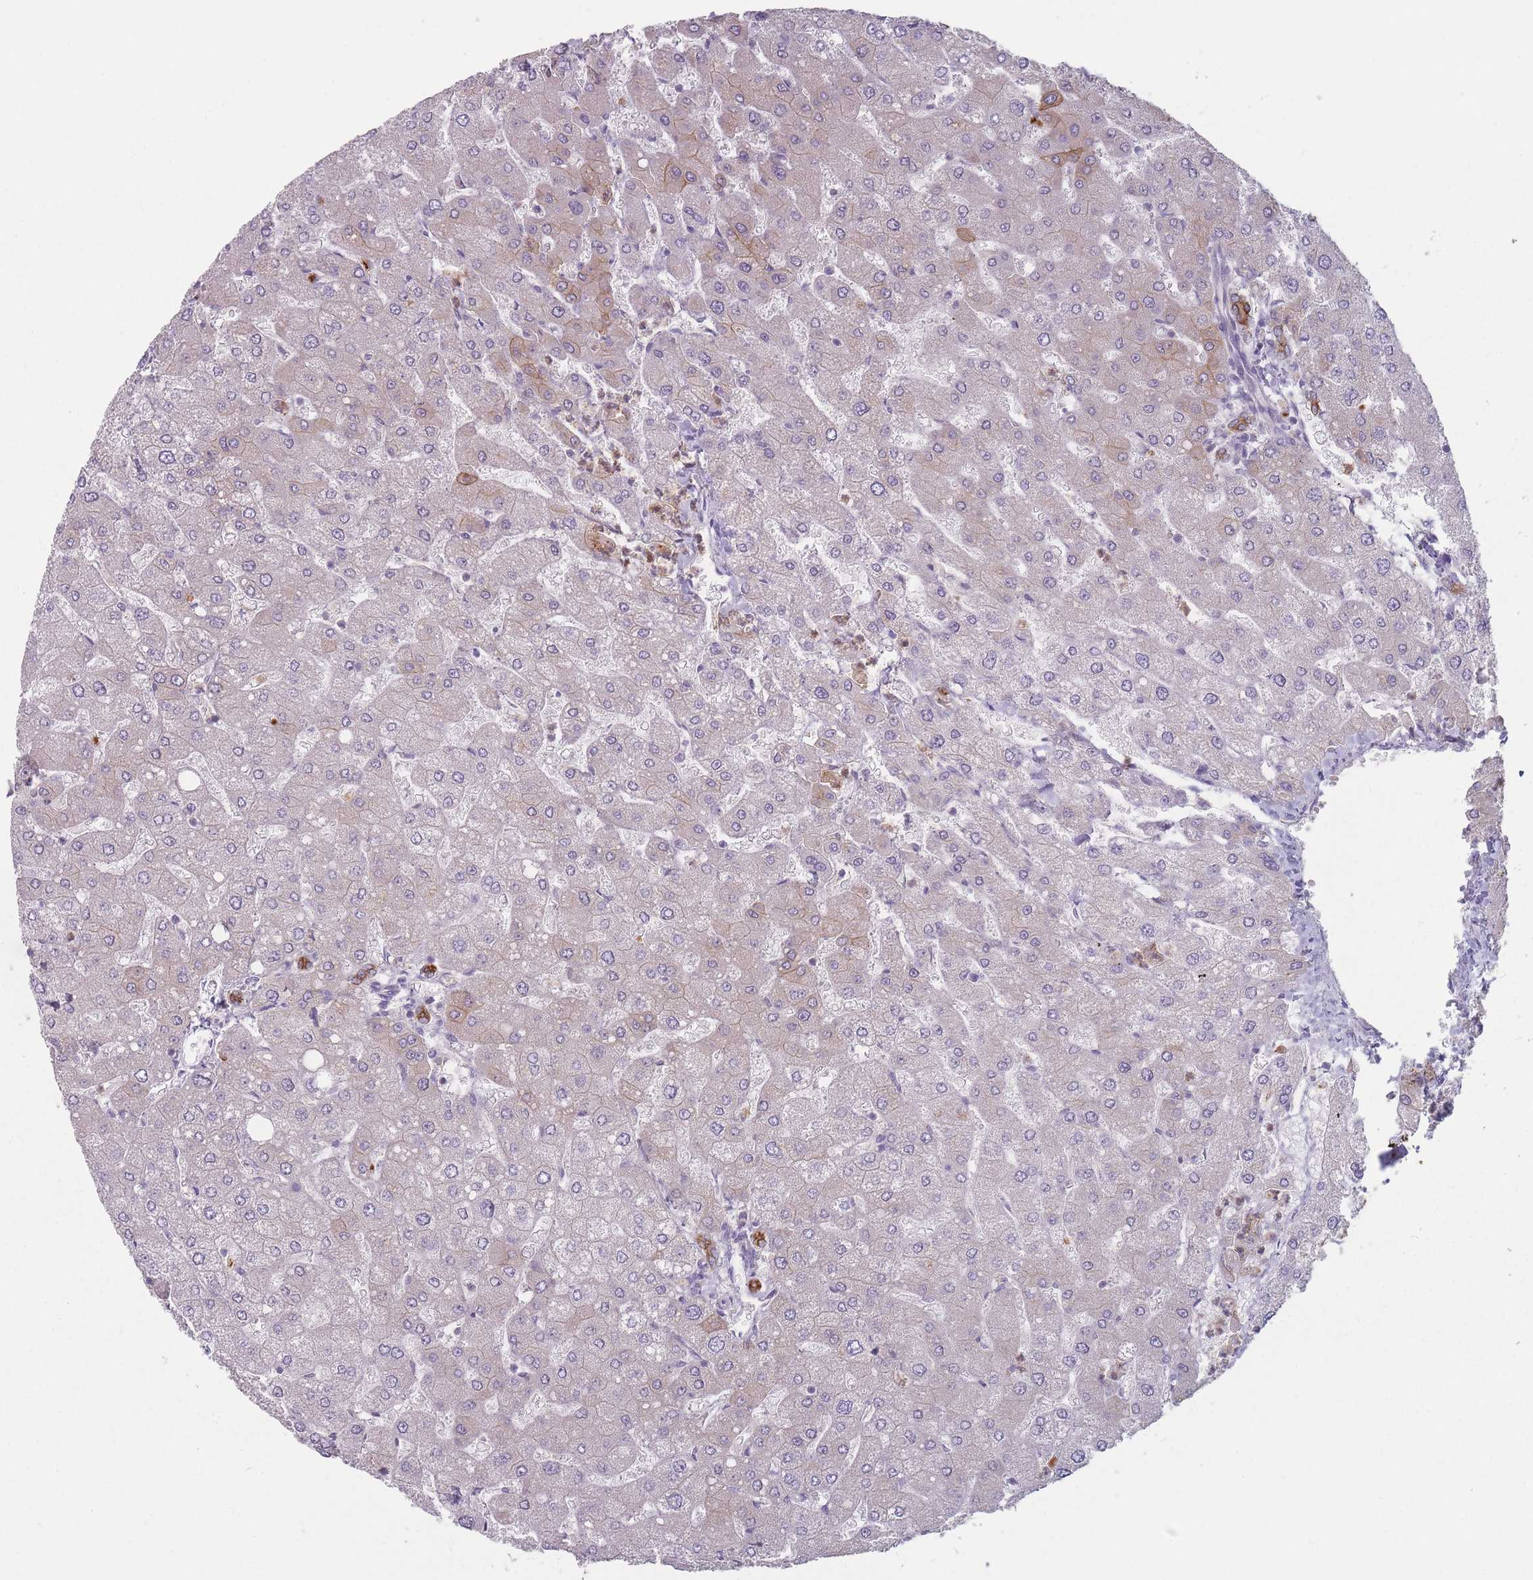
{"staining": {"intensity": "strong", "quantity": ">75%", "location": "cytoplasmic/membranous"}, "tissue": "liver", "cell_type": "Cholangiocytes", "image_type": "normal", "snomed": [{"axis": "morphology", "description": "Normal tissue, NOS"}, {"axis": "topography", "description": "Liver"}], "caption": "IHC staining of normal liver, which demonstrates high levels of strong cytoplasmic/membranous staining in approximately >75% of cholangiocytes indicating strong cytoplasmic/membranous protein expression. The staining was performed using DAB (3,3'-diaminobenzidine) (brown) for protein detection and nuclei were counterstained in hematoxylin (blue).", "gene": "HSBP1L1", "patient": {"sex": "male", "age": 55}}